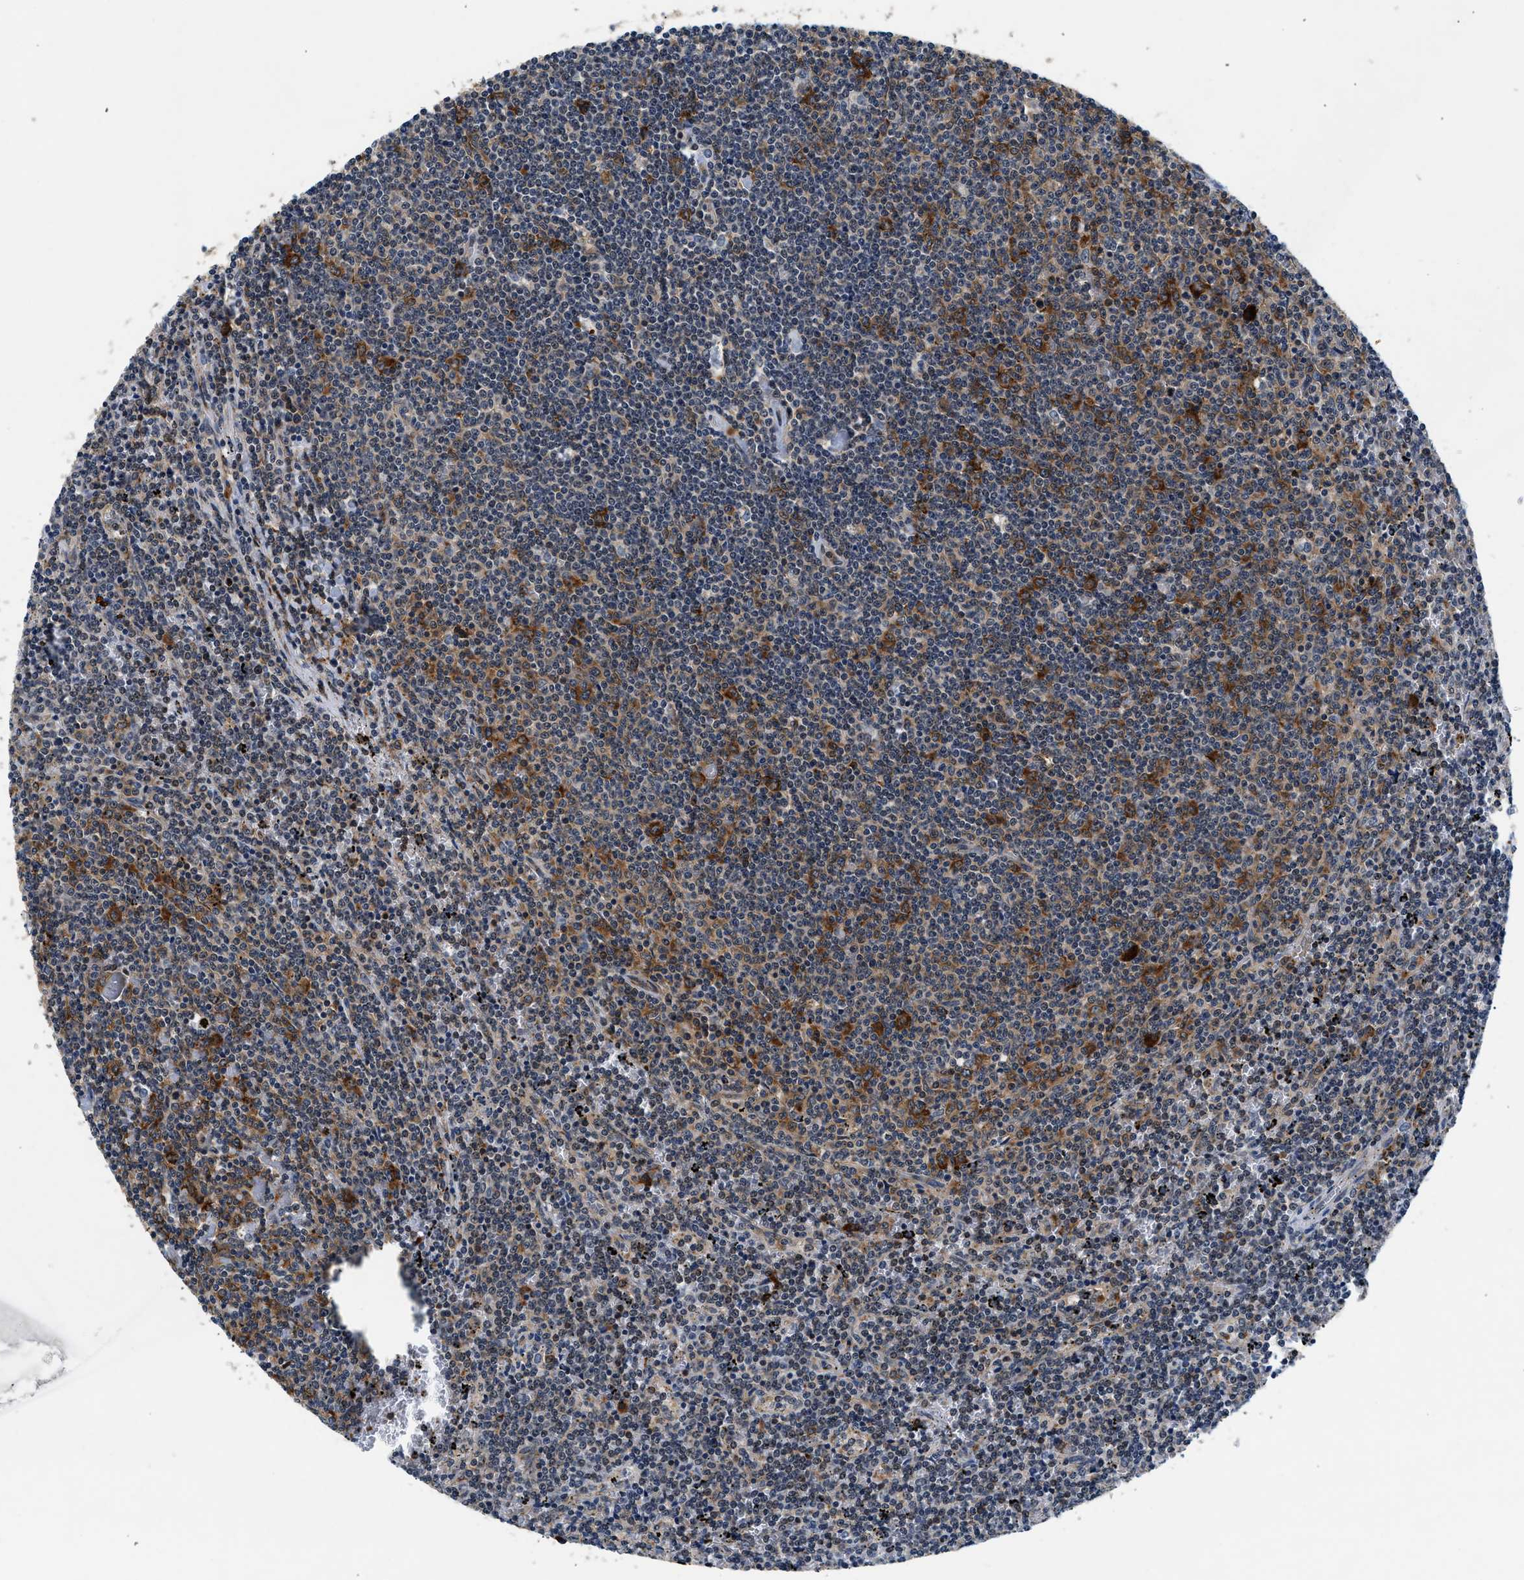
{"staining": {"intensity": "moderate", "quantity": "25%-75%", "location": "cytoplasmic/membranous"}, "tissue": "lymphoma", "cell_type": "Tumor cells", "image_type": "cancer", "snomed": [{"axis": "morphology", "description": "Malignant lymphoma, non-Hodgkin's type, Low grade"}, {"axis": "topography", "description": "Spleen"}], "caption": "High-magnification brightfield microscopy of malignant lymphoma, non-Hodgkin's type (low-grade) stained with DAB (3,3'-diaminobenzidine) (brown) and counterstained with hematoxylin (blue). tumor cells exhibit moderate cytoplasmic/membranous positivity is seen in about25%-75% of cells. (IHC, brightfield microscopy, high magnification).", "gene": "PA2G4", "patient": {"sex": "female", "age": 50}}